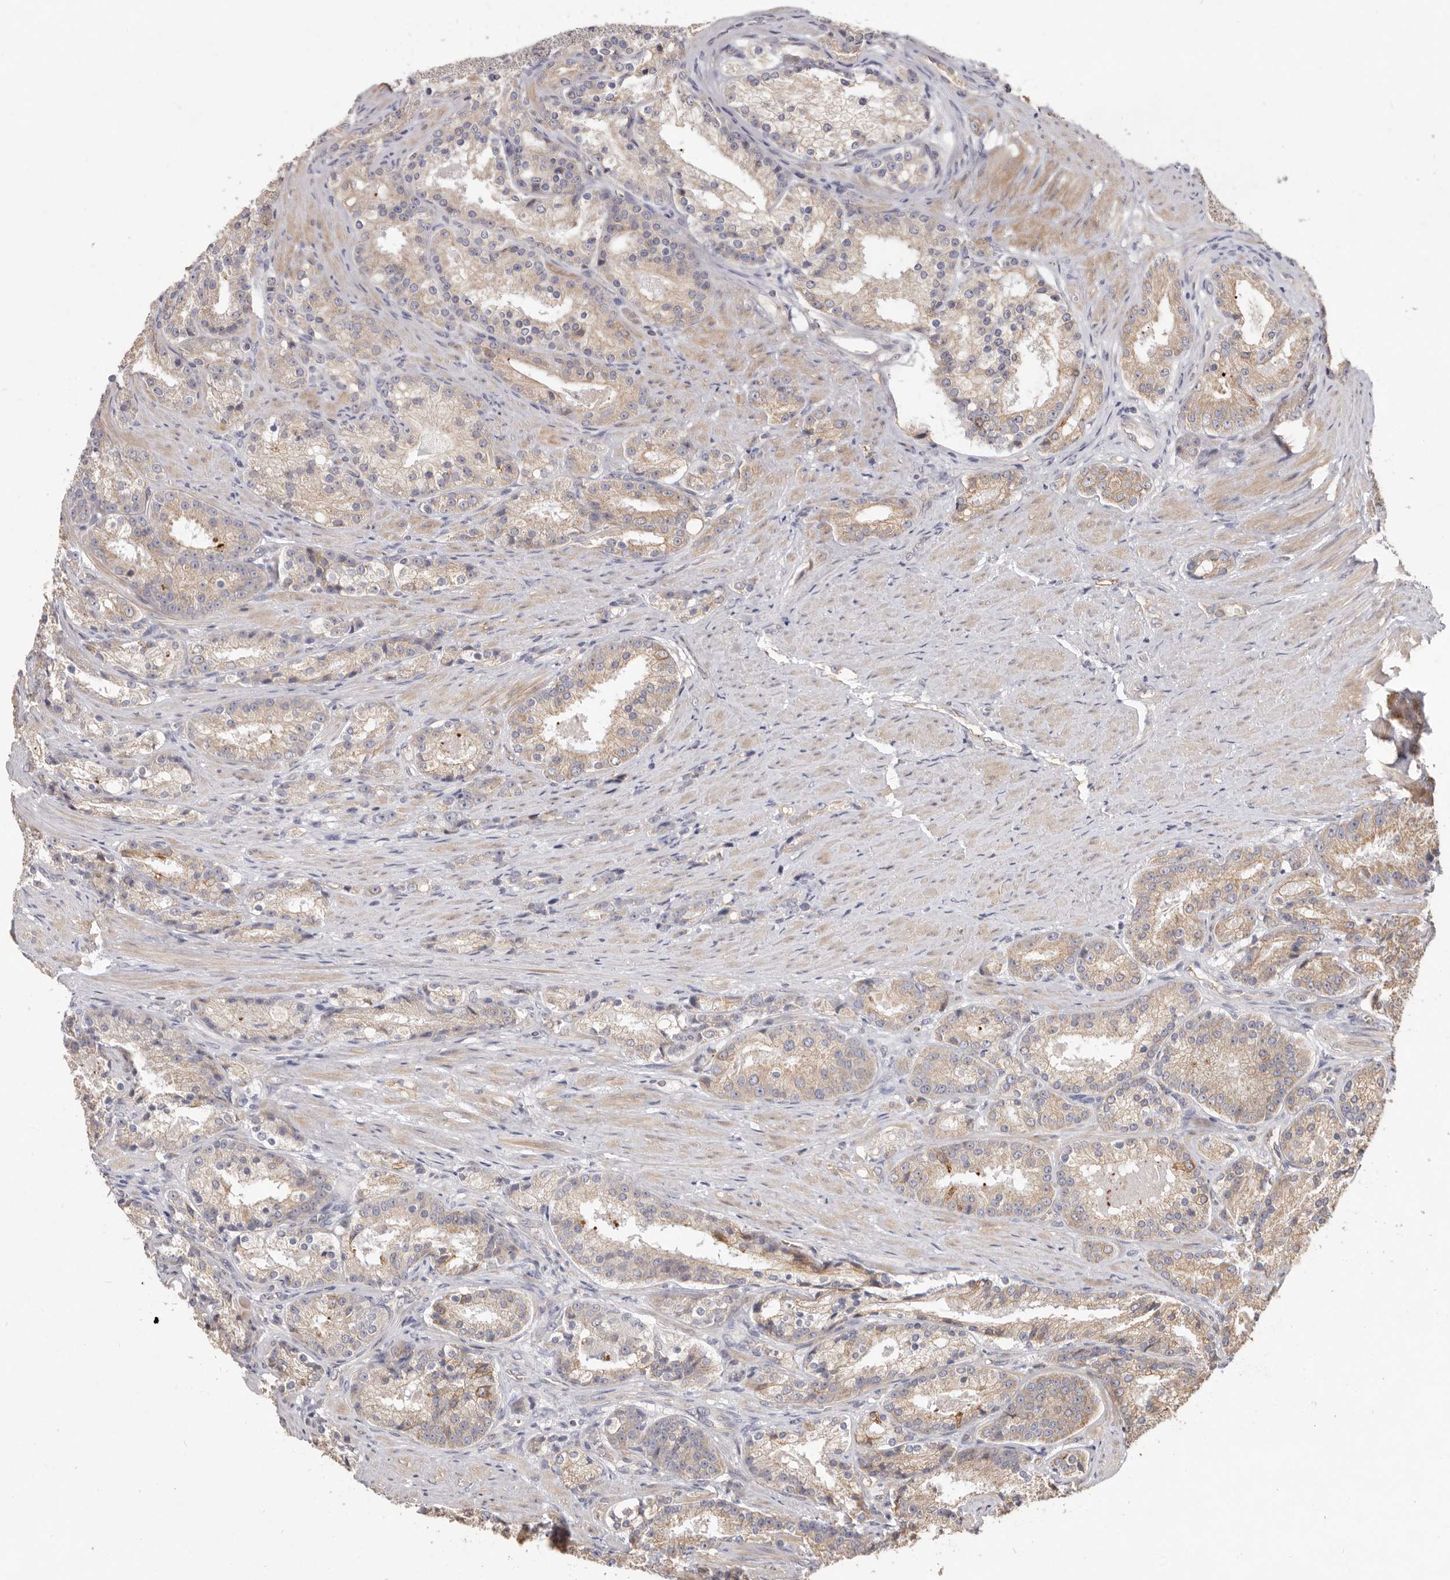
{"staining": {"intensity": "weak", "quantity": "25%-75%", "location": "cytoplasmic/membranous"}, "tissue": "prostate cancer", "cell_type": "Tumor cells", "image_type": "cancer", "snomed": [{"axis": "morphology", "description": "Adenocarcinoma, High grade"}, {"axis": "topography", "description": "Prostate"}], "caption": "A high-resolution photomicrograph shows IHC staining of prostate cancer, which demonstrates weak cytoplasmic/membranous expression in about 25%-75% of tumor cells. (IHC, brightfield microscopy, high magnification).", "gene": "ZYG11B", "patient": {"sex": "male", "age": 60}}